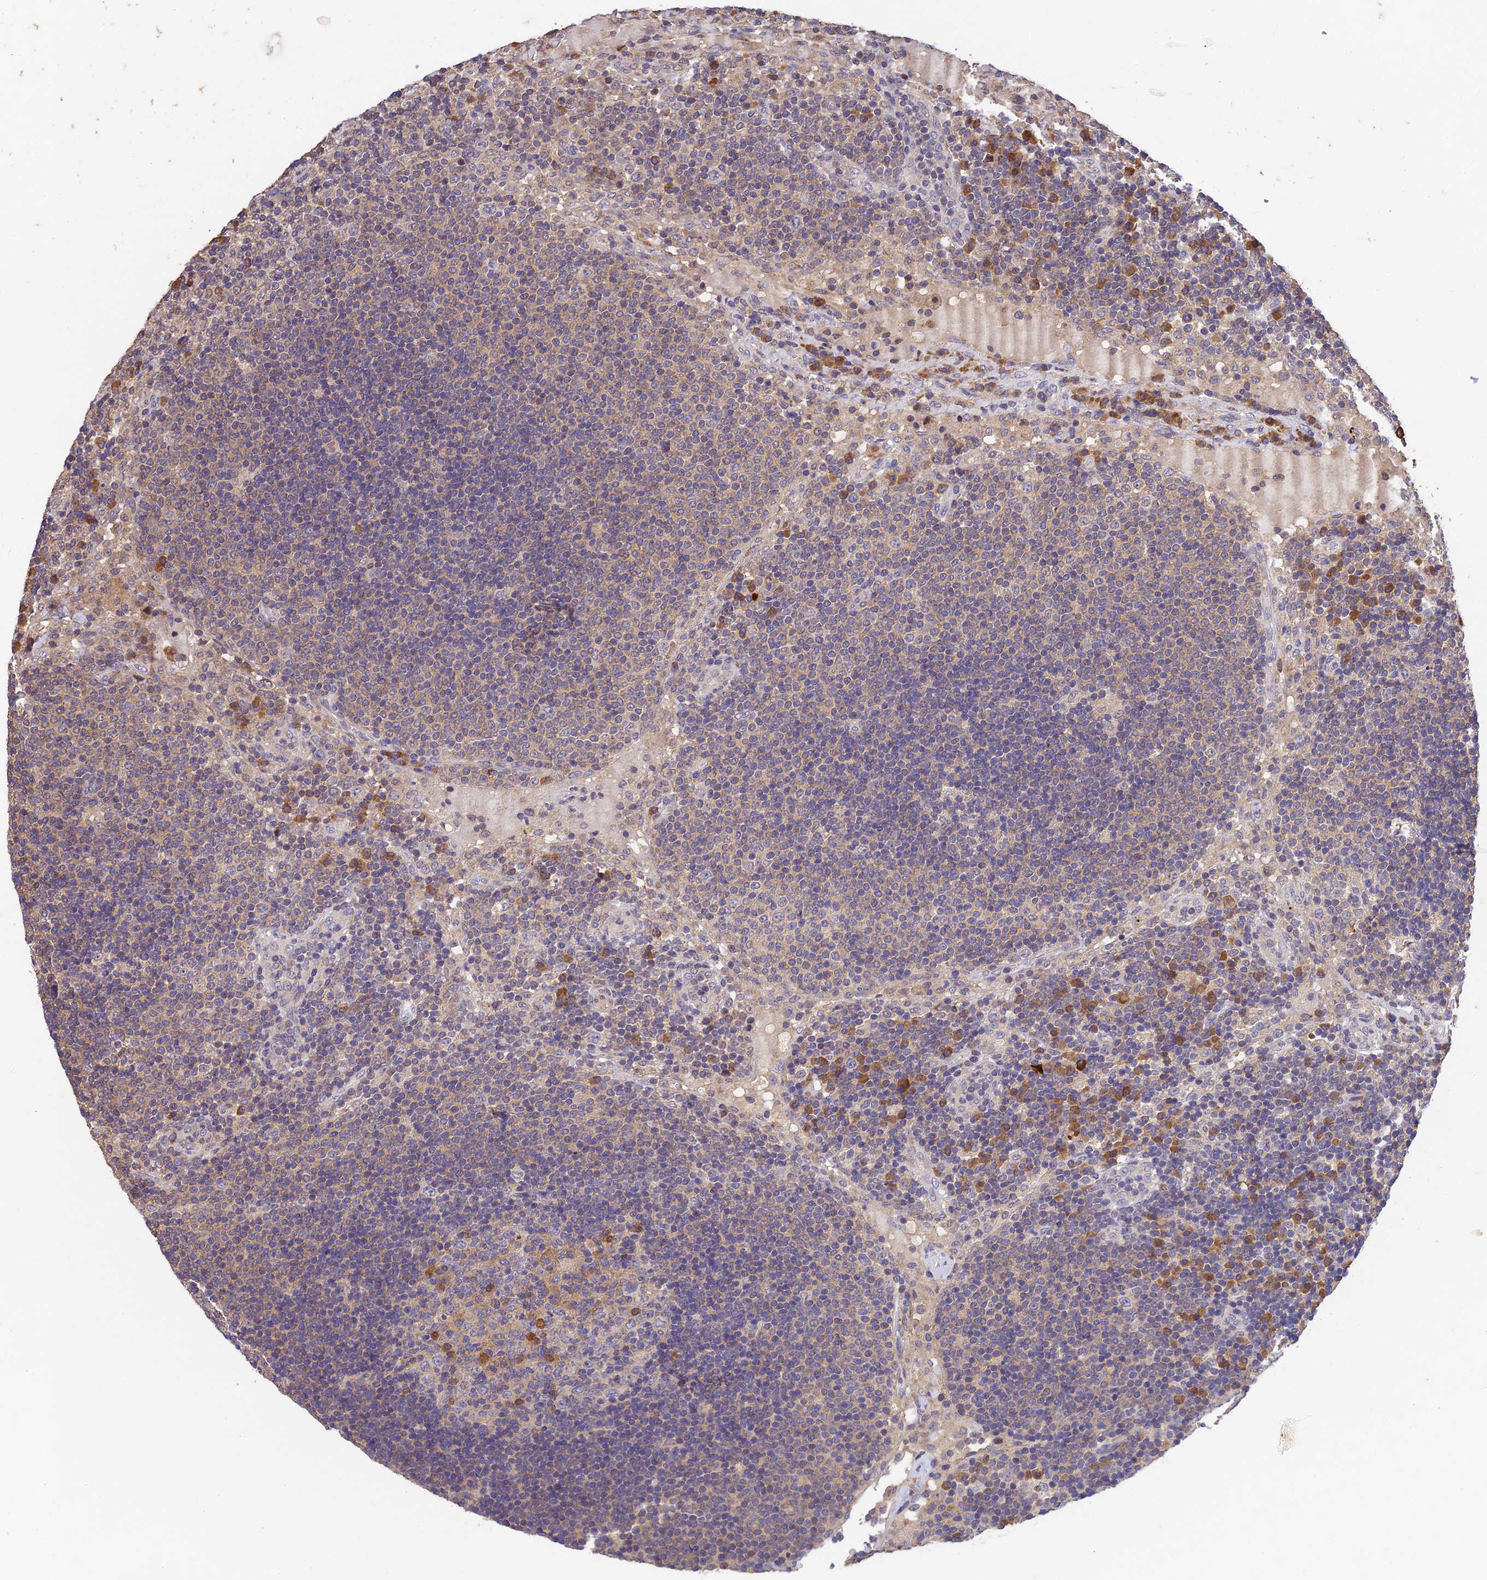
{"staining": {"intensity": "moderate", "quantity": "<25%", "location": "cytoplasmic/membranous"}, "tissue": "lymph node", "cell_type": "Germinal center cells", "image_type": "normal", "snomed": [{"axis": "morphology", "description": "Normal tissue, NOS"}, {"axis": "topography", "description": "Lymph node"}], "caption": "Protein analysis of benign lymph node demonstrates moderate cytoplasmic/membranous expression in approximately <25% of germinal center cells.", "gene": "DENND5B", "patient": {"sex": "female", "age": 53}}